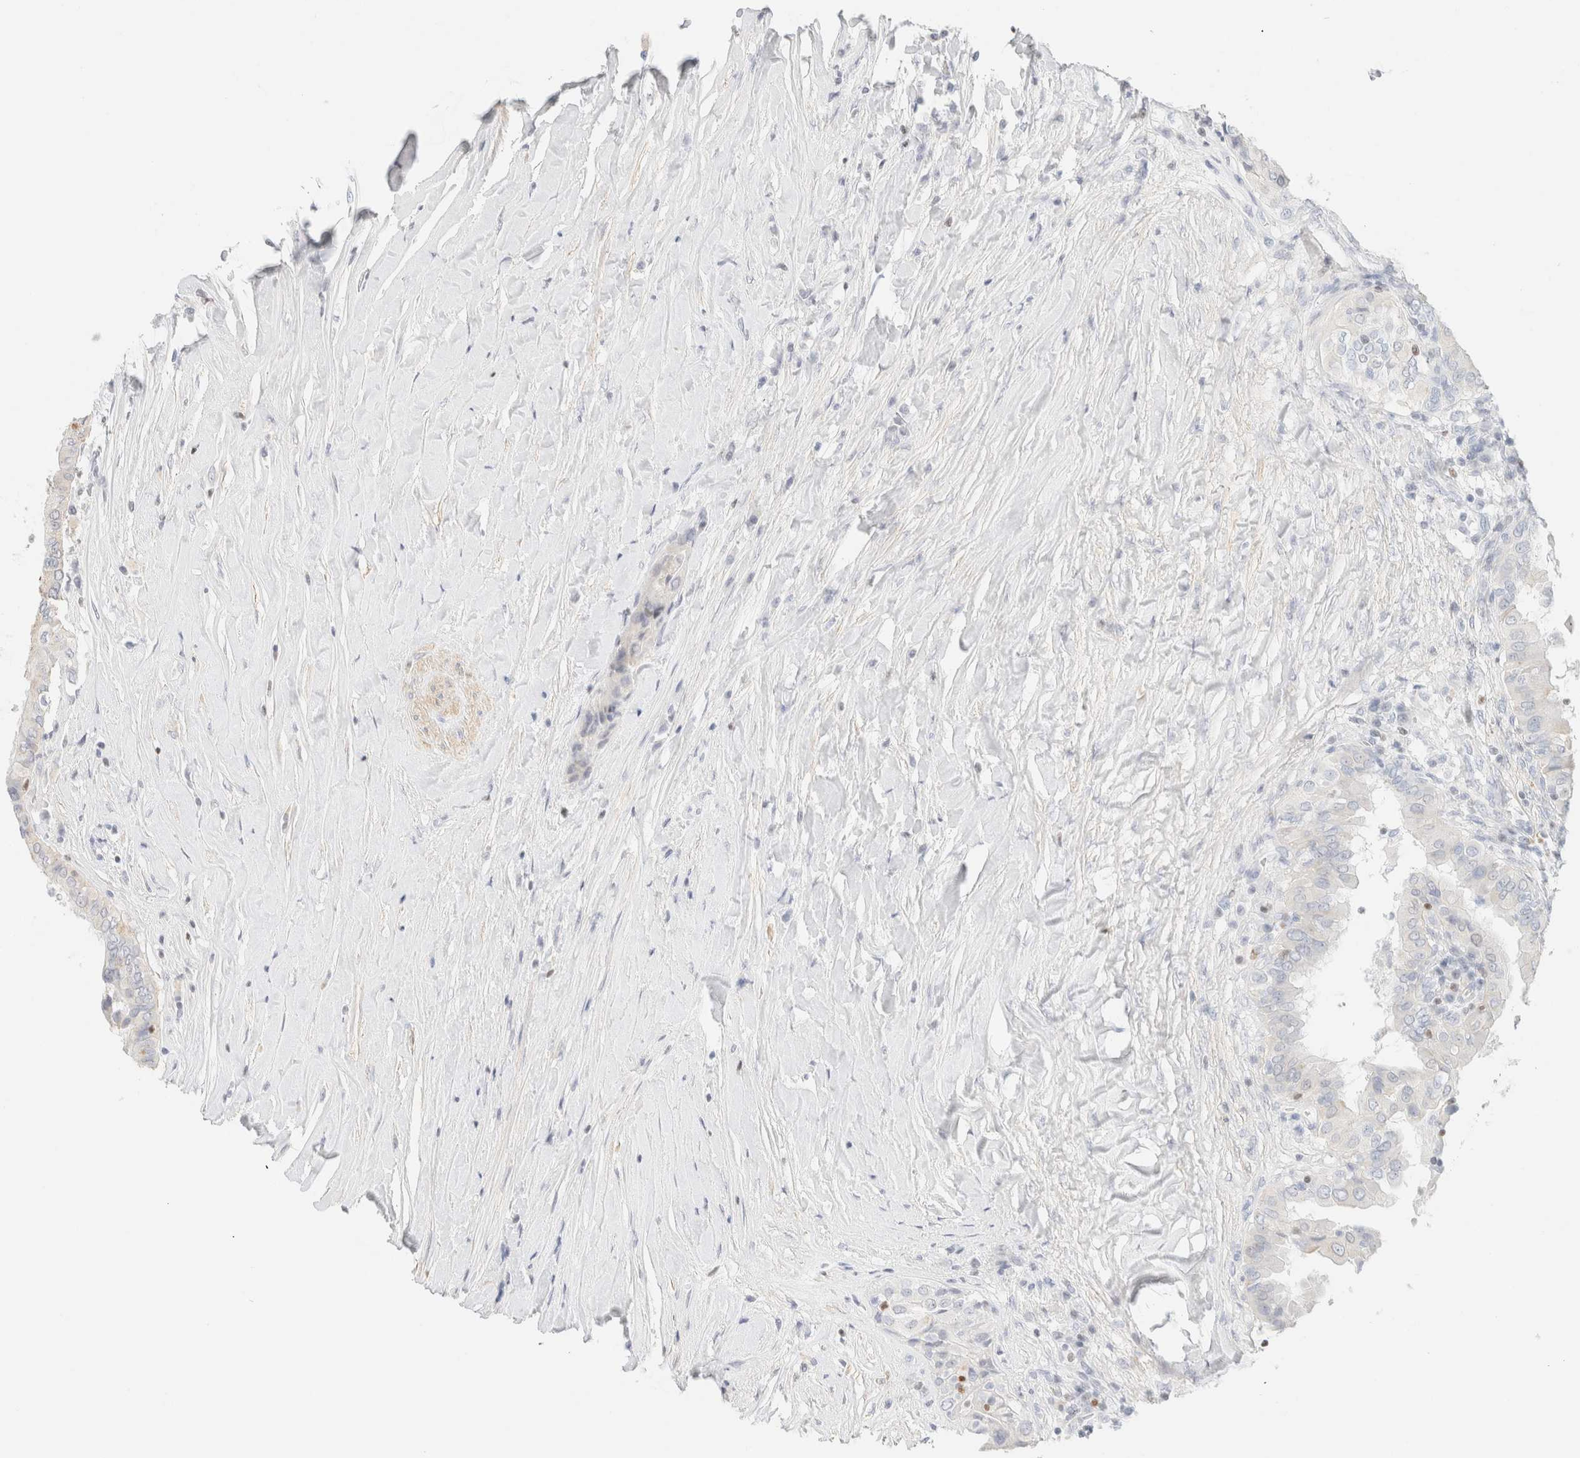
{"staining": {"intensity": "negative", "quantity": "none", "location": "none"}, "tissue": "thyroid cancer", "cell_type": "Tumor cells", "image_type": "cancer", "snomed": [{"axis": "morphology", "description": "Papillary adenocarcinoma, NOS"}, {"axis": "topography", "description": "Thyroid gland"}], "caption": "An image of thyroid cancer stained for a protein reveals no brown staining in tumor cells.", "gene": "IKZF3", "patient": {"sex": "male", "age": 33}}